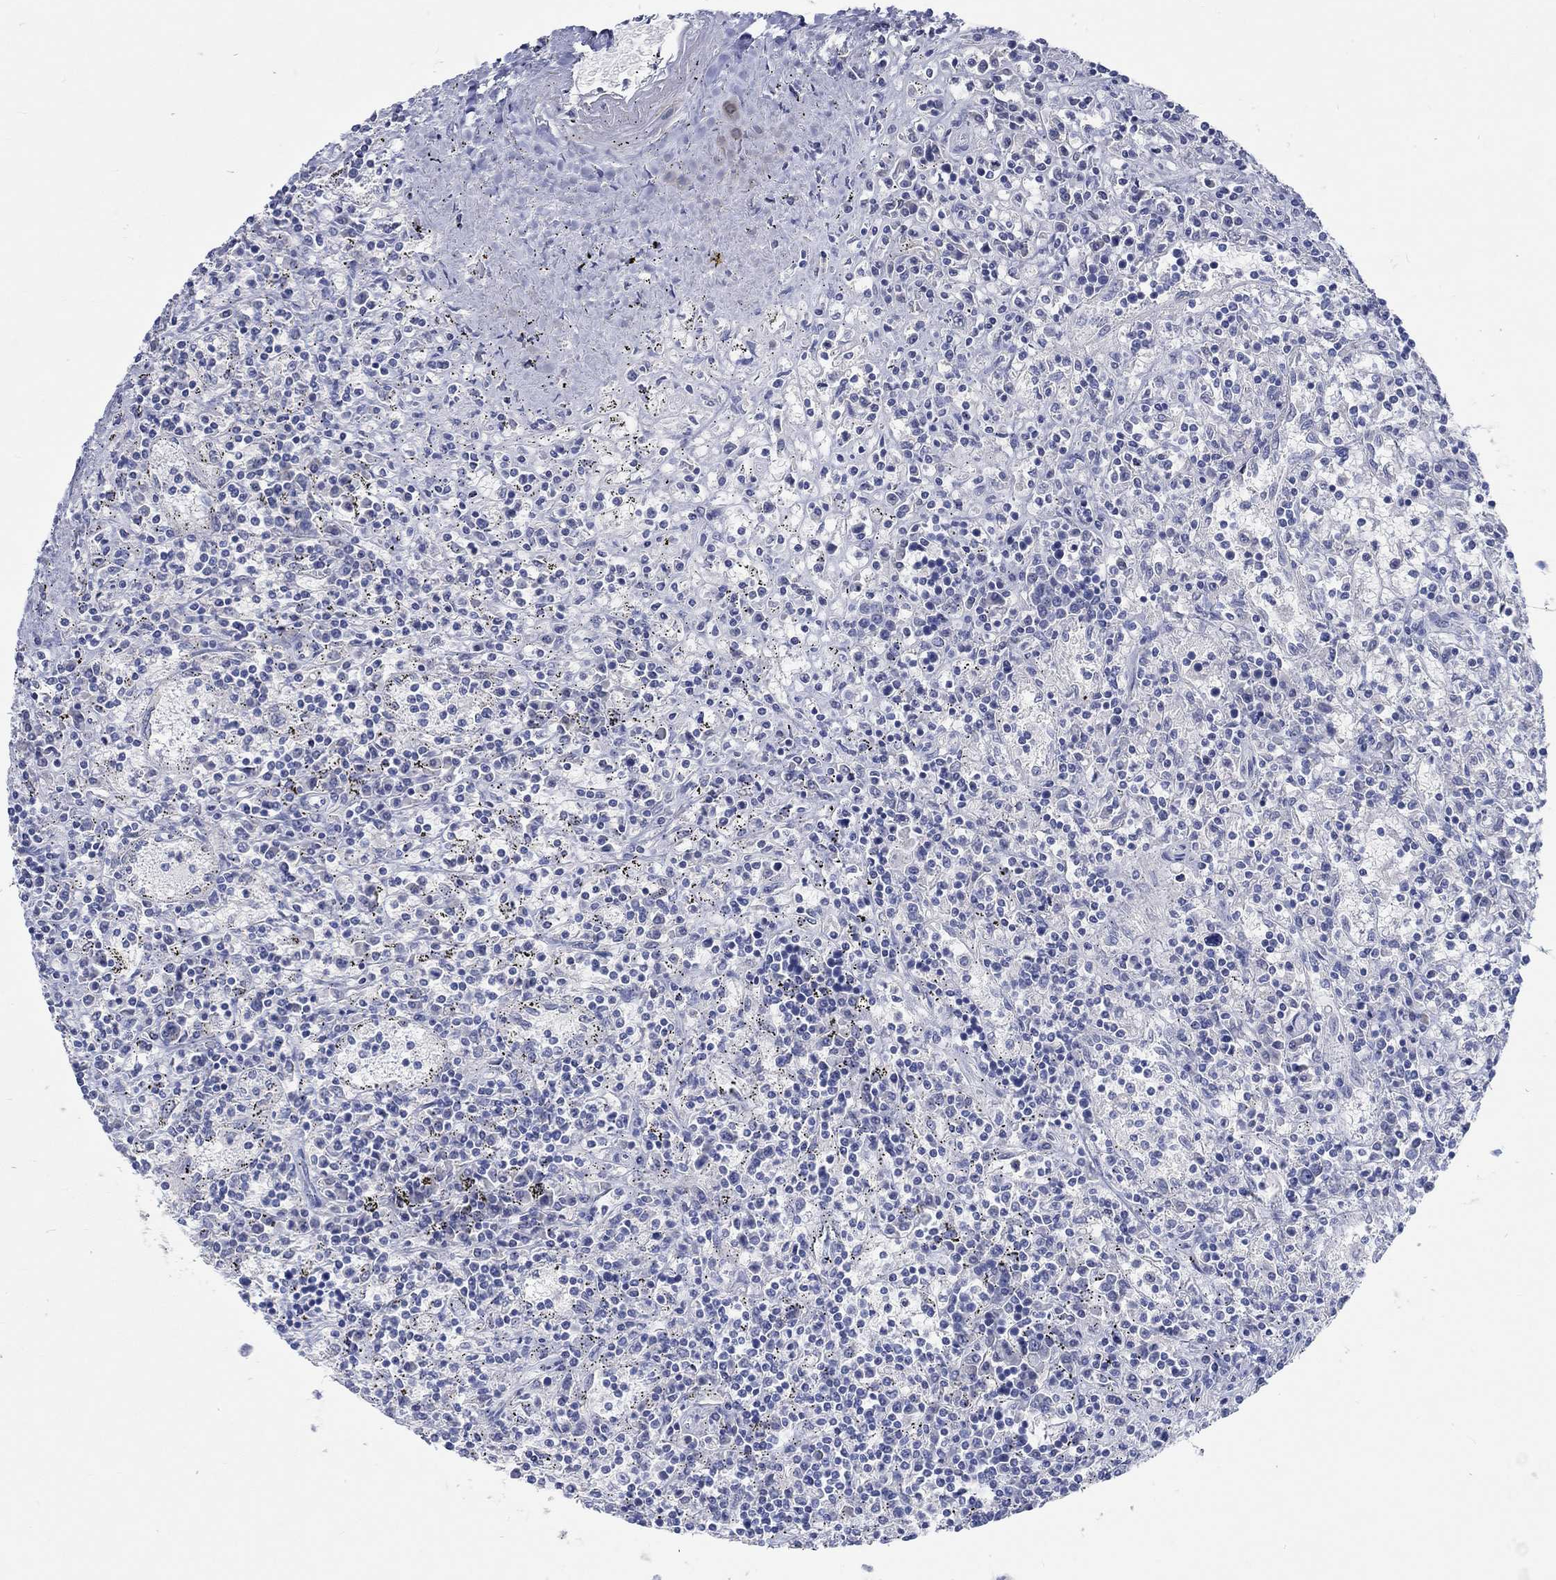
{"staining": {"intensity": "negative", "quantity": "none", "location": "none"}, "tissue": "lymphoma", "cell_type": "Tumor cells", "image_type": "cancer", "snomed": [{"axis": "morphology", "description": "Malignant lymphoma, non-Hodgkin's type, Low grade"}, {"axis": "topography", "description": "Spleen"}], "caption": "Immunohistochemistry (IHC) image of human low-grade malignant lymphoma, non-Hodgkin's type stained for a protein (brown), which exhibits no staining in tumor cells.", "gene": "C4orf47", "patient": {"sex": "male", "age": 62}}